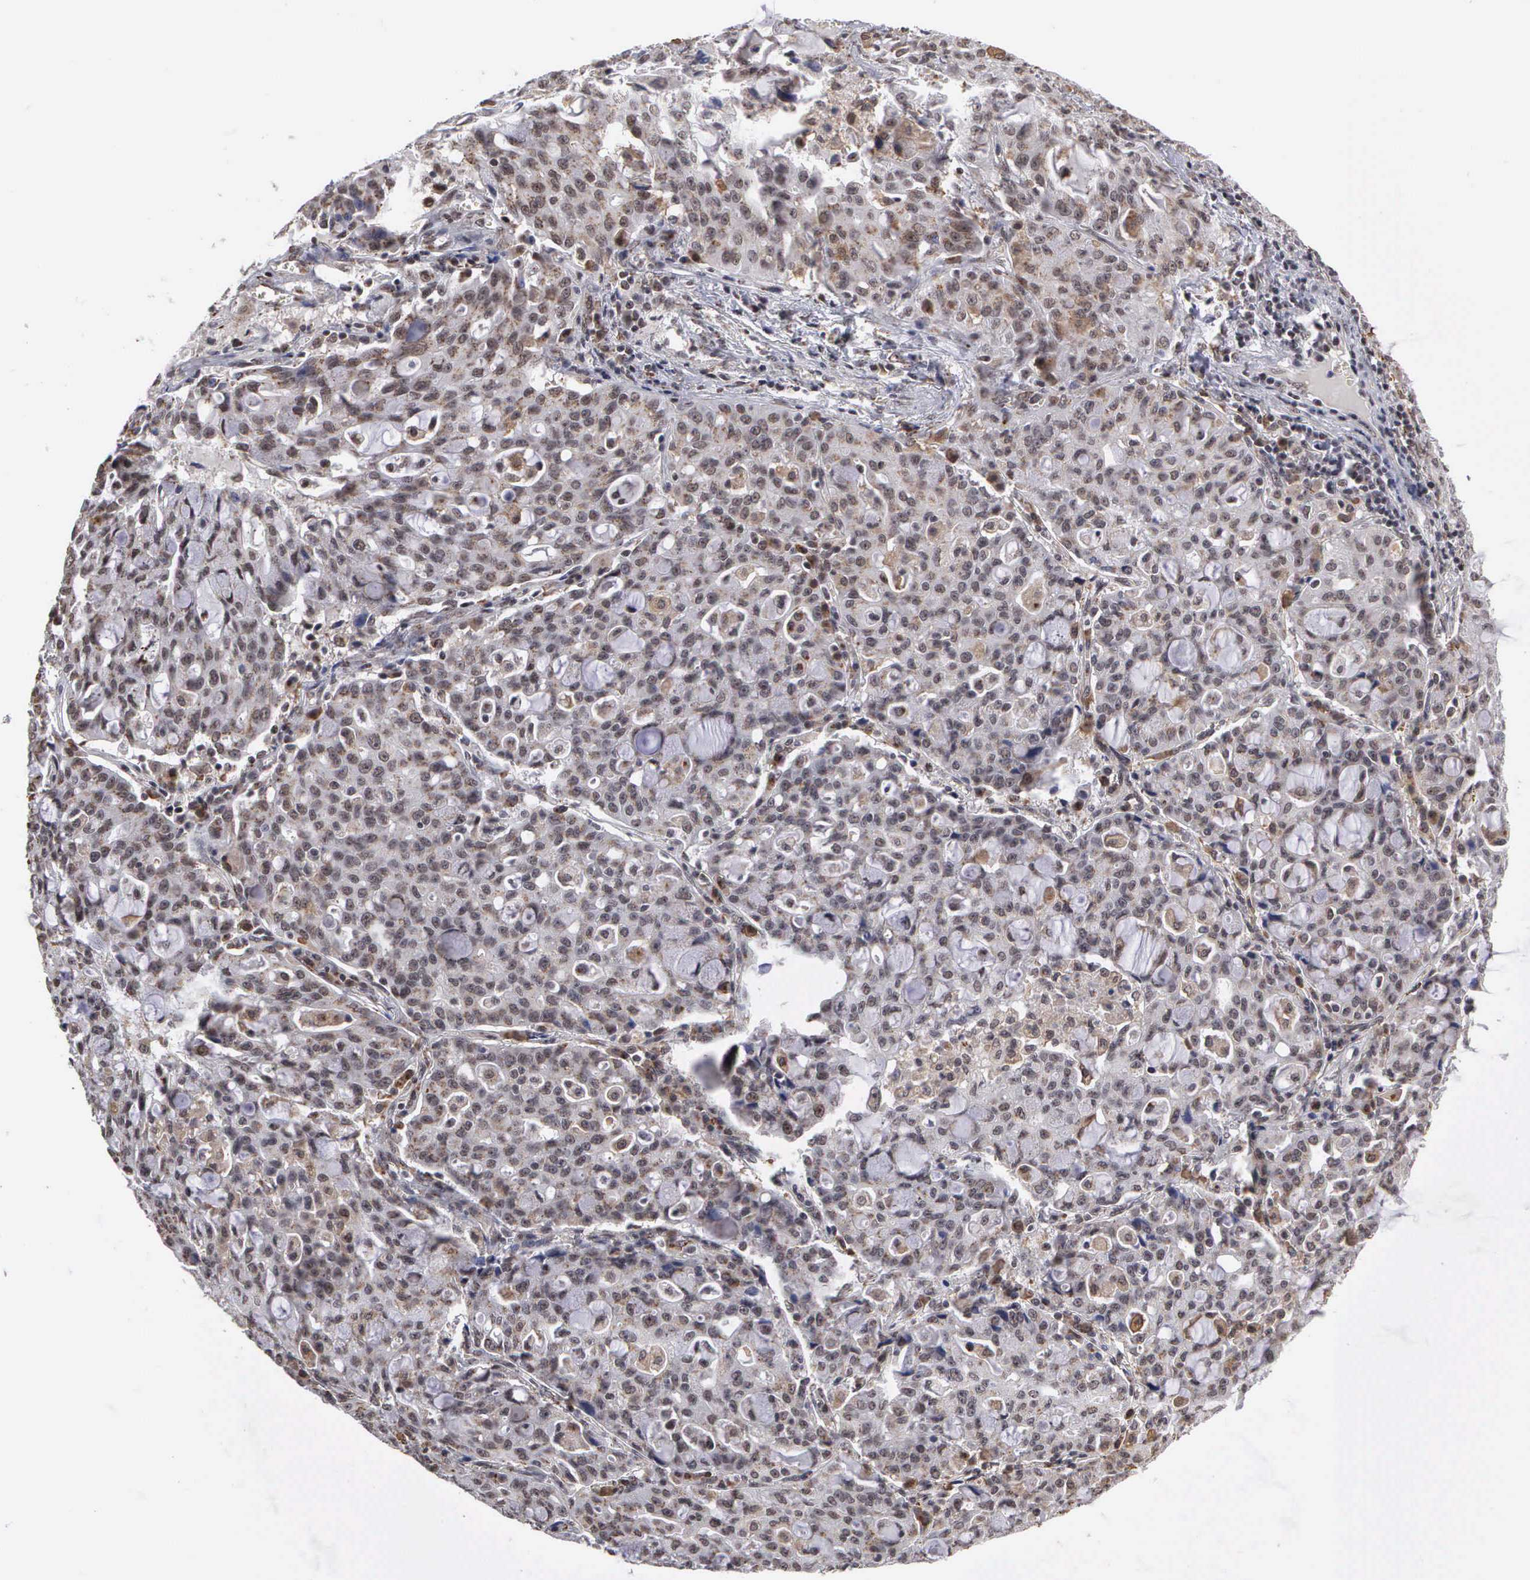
{"staining": {"intensity": "moderate", "quantity": ">75%", "location": "cytoplasmic/membranous,nuclear"}, "tissue": "lung cancer", "cell_type": "Tumor cells", "image_type": "cancer", "snomed": [{"axis": "morphology", "description": "Adenocarcinoma, NOS"}, {"axis": "topography", "description": "Lung"}], "caption": "Protein expression analysis of human lung adenocarcinoma reveals moderate cytoplasmic/membranous and nuclear staining in about >75% of tumor cells. (IHC, brightfield microscopy, high magnification).", "gene": "GTF2A1", "patient": {"sex": "female", "age": 44}}